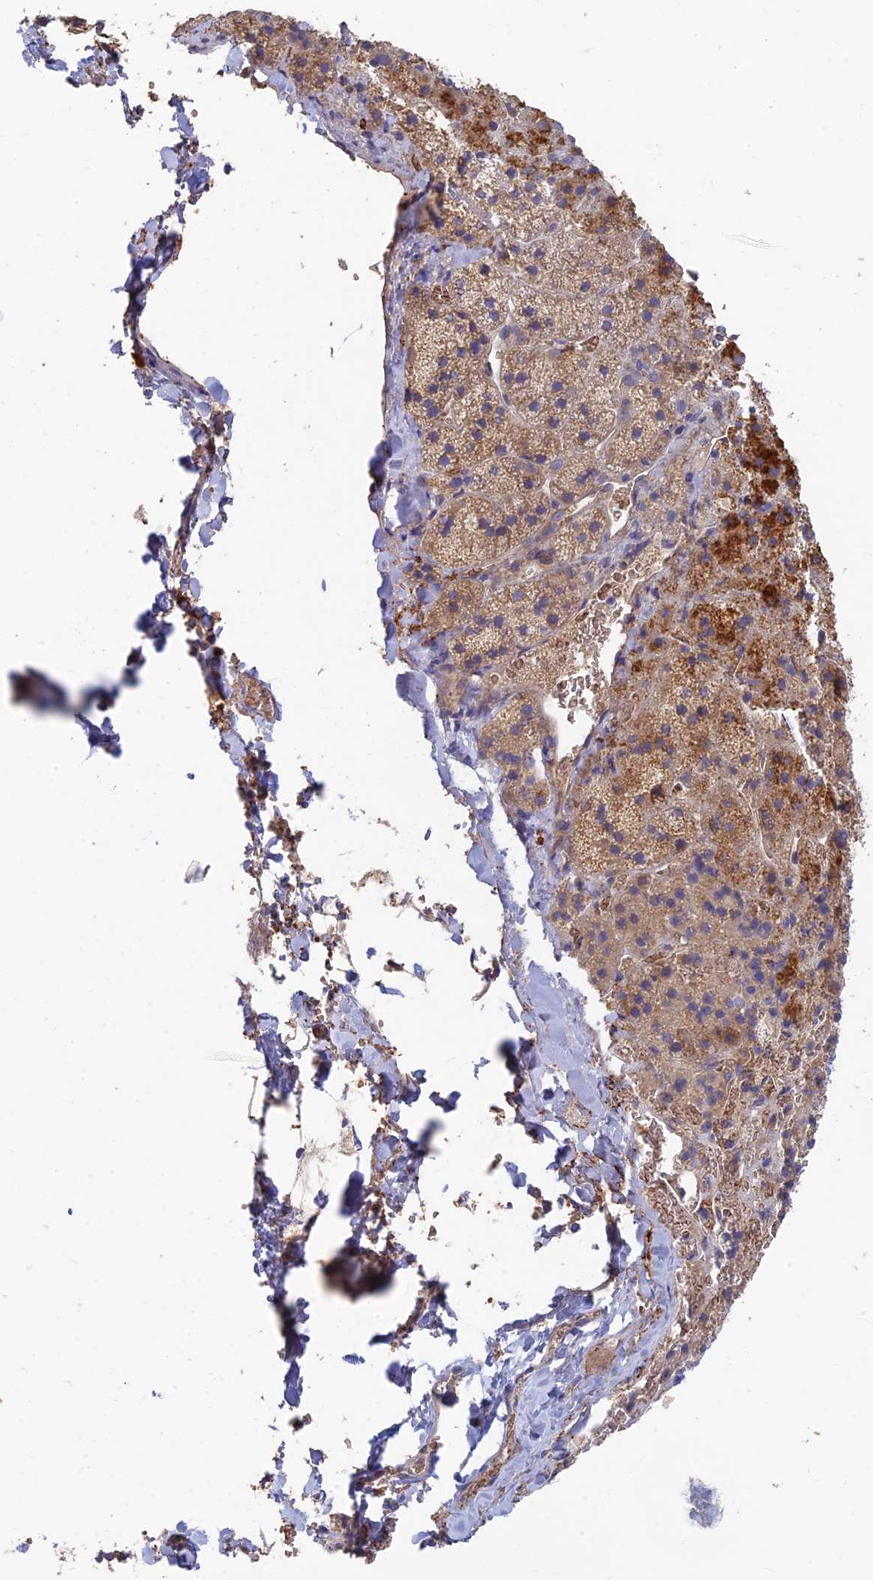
{"staining": {"intensity": "moderate", "quantity": "<25%", "location": "cytoplasmic/membranous"}, "tissue": "adrenal gland", "cell_type": "Glandular cells", "image_type": "normal", "snomed": [{"axis": "morphology", "description": "Normal tissue, NOS"}, {"axis": "topography", "description": "Adrenal gland"}], "caption": "High-power microscopy captured an immunohistochemistry (IHC) micrograph of unremarkable adrenal gland, revealing moderate cytoplasmic/membranous positivity in about <25% of glandular cells.", "gene": "ARRDC1", "patient": {"sex": "female", "age": 44}}